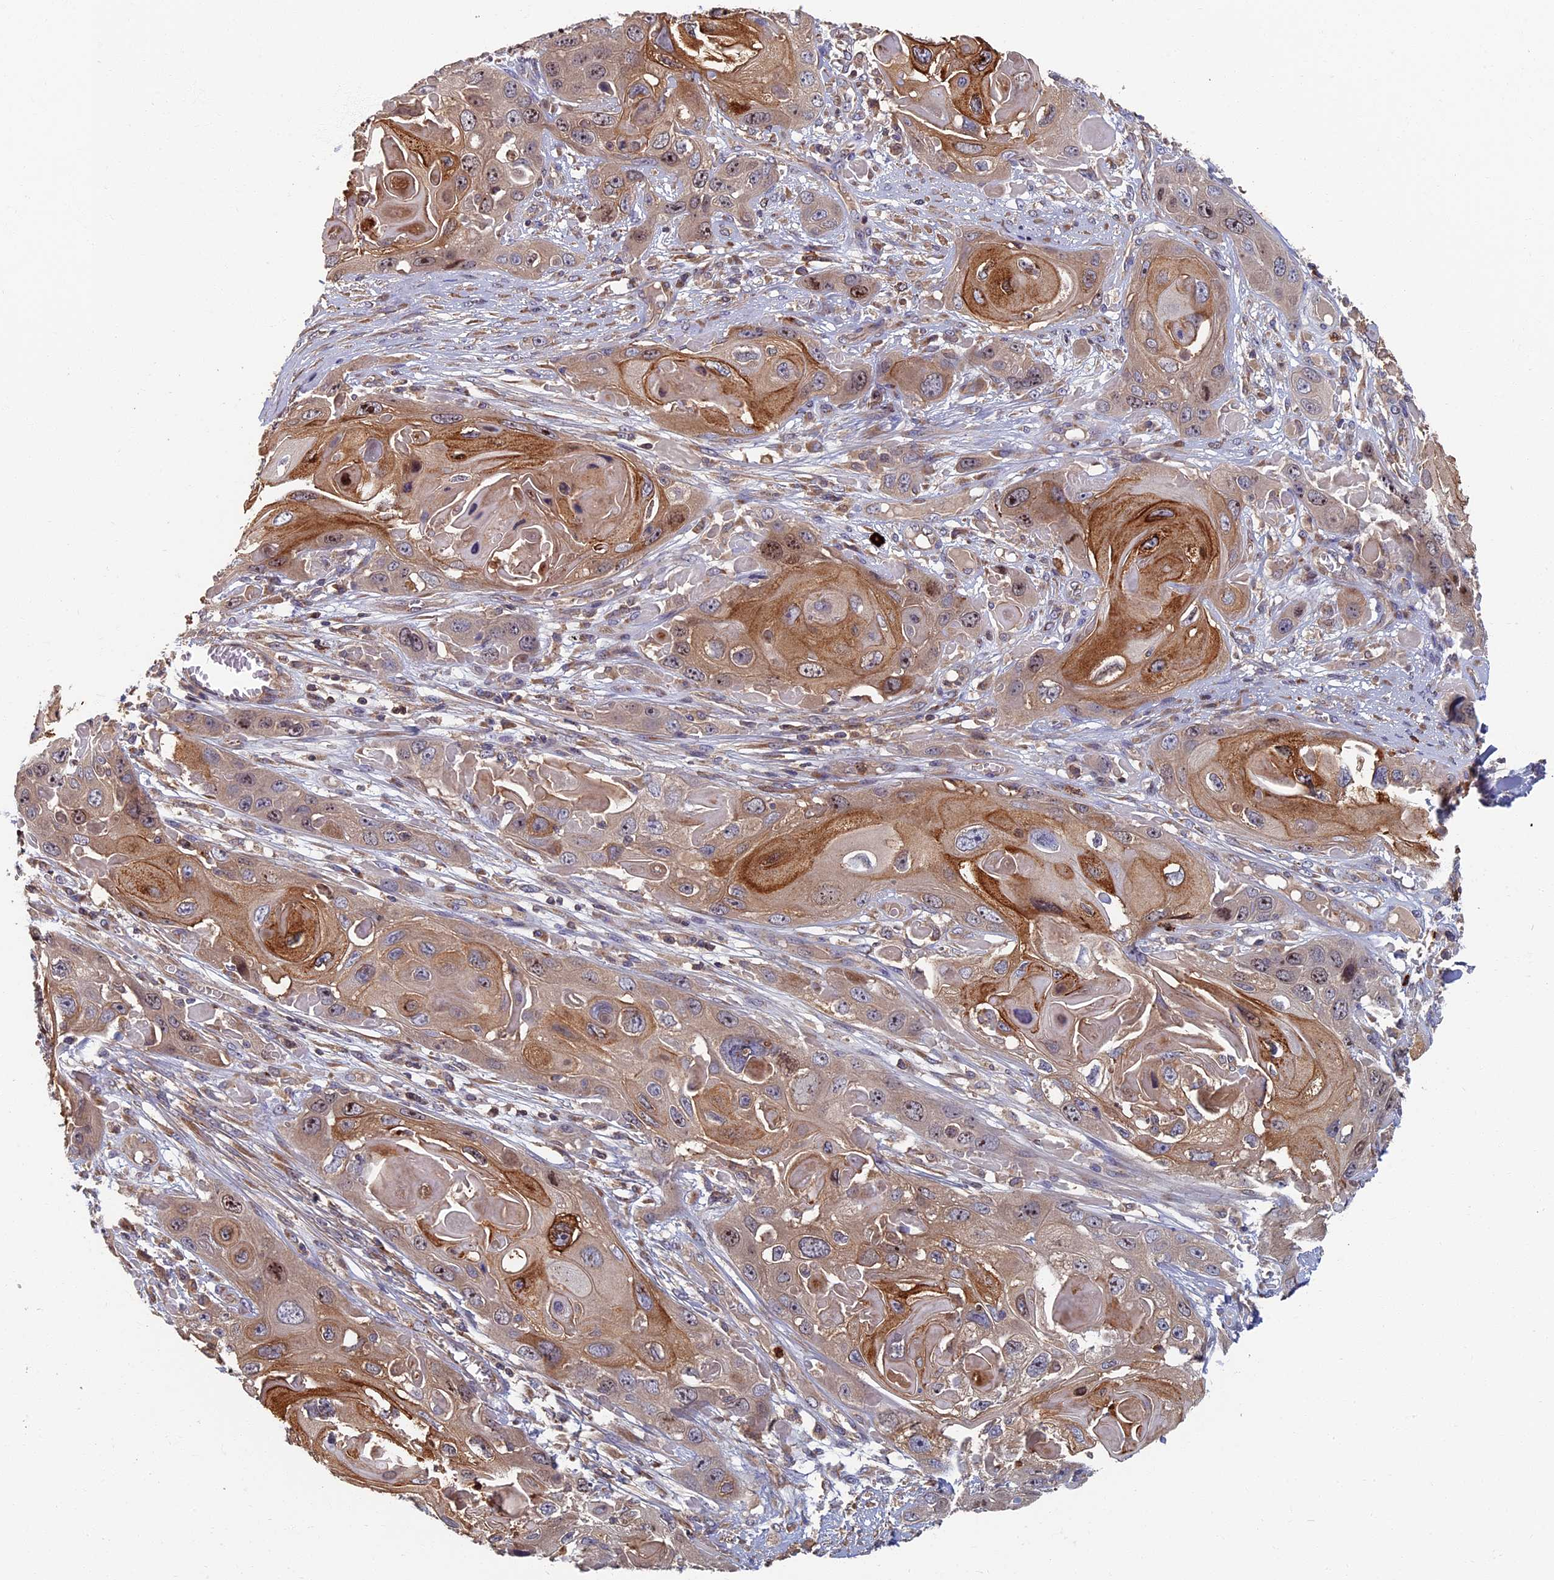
{"staining": {"intensity": "moderate", "quantity": "25%-75%", "location": "cytoplasmic/membranous"}, "tissue": "skin cancer", "cell_type": "Tumor cells", "image_type": "cancer", "snomed": [{"axis": "morphology", "description": "Squamous cell carcinoma, NOS"}, {"axis": "topography", "description": "Skin"}], "caption": "Immunohistochemistry of skin squamous cell carcinoma shows medium levels of moderate cytoplasmic/membranous staining in about 25%-75% of tumor cells.", "gene": "TNK2", "patient": {"sex": "male", "age": 55}}